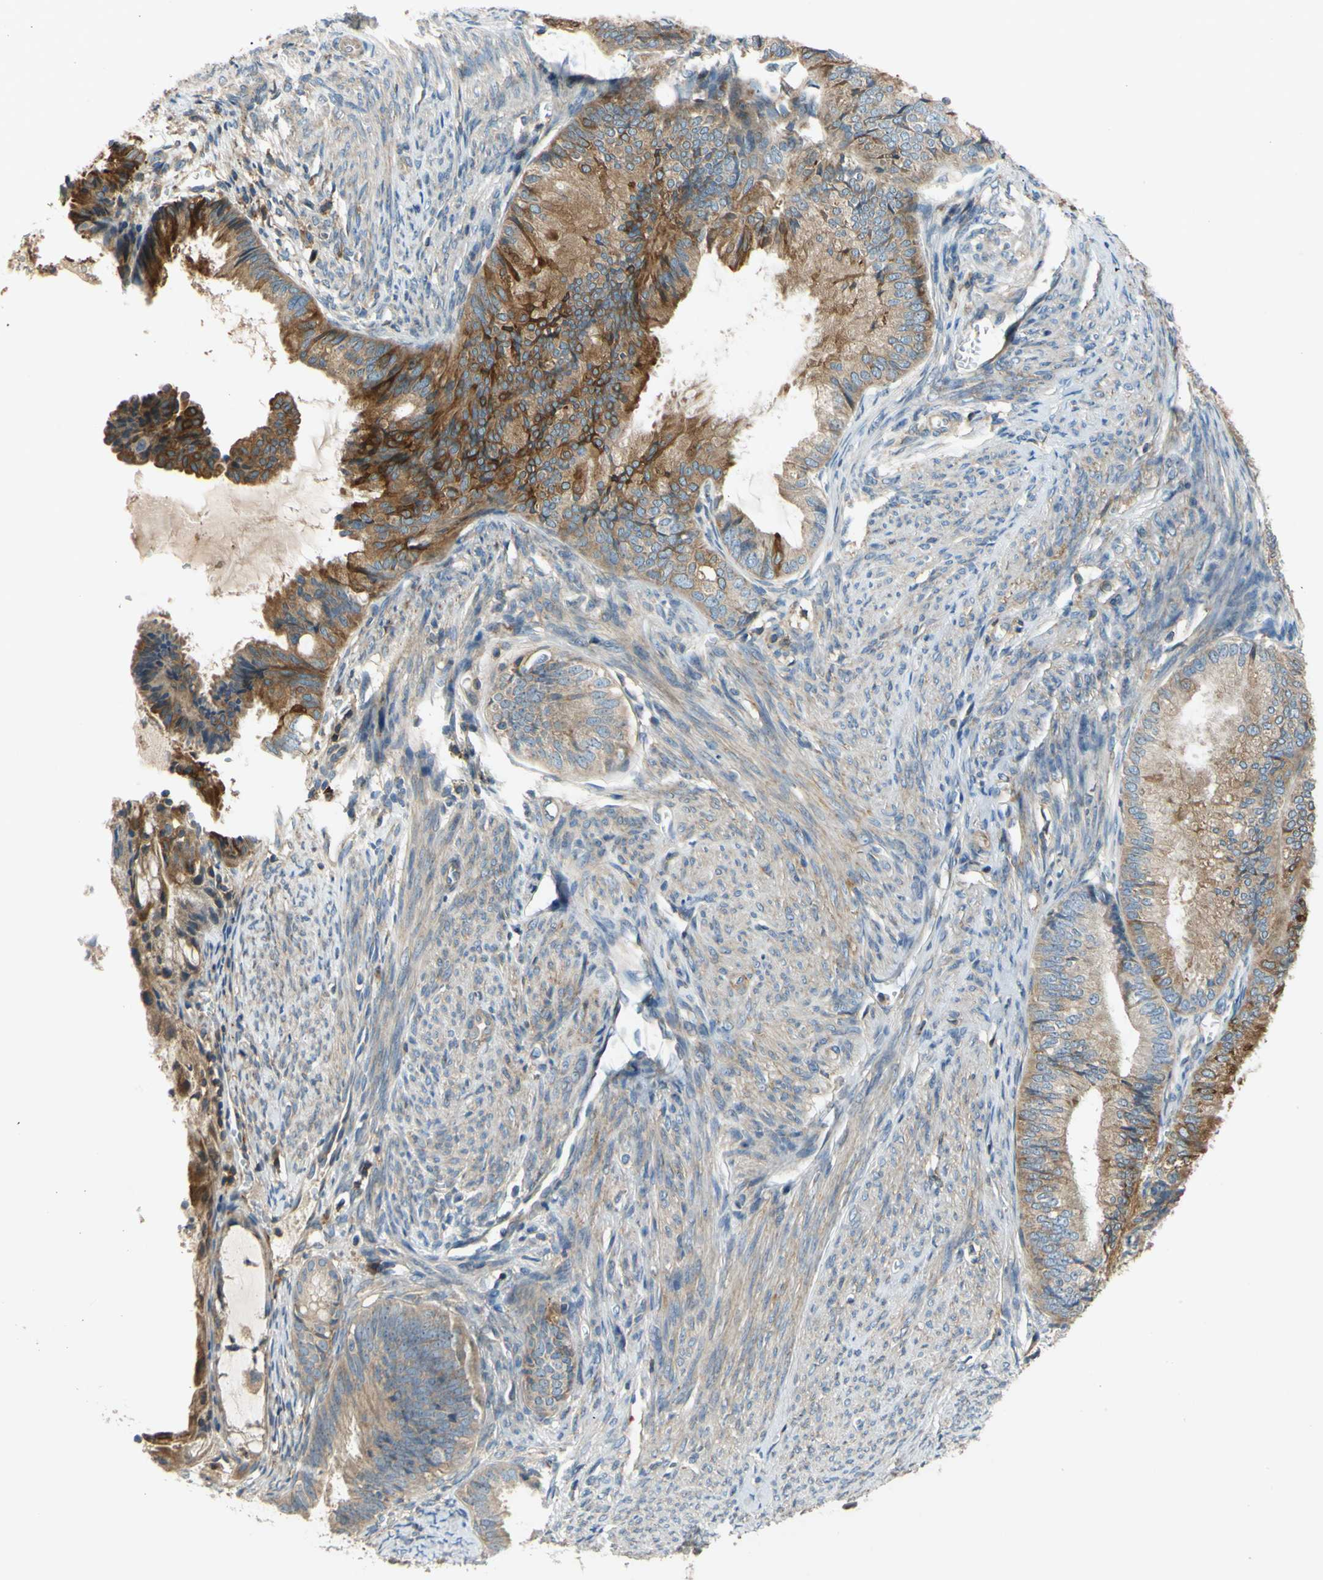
{"staining": {"intensity": "moderate", "quantity": "25%-75%", "location": "cytoplasmic/membranous"}, "tissue": "endometrial cancer", "cell_type": "Tumor cells", "image_type": "cancer", "snomed": [{"axis": "morphology", "description": "Adenocarcinoma, NOS"}, {"axis": "topography", "description": "Endometrium"}], "caption": "Human endometrial cancer (adenocarcinoma) stained with a brown dye reveals moderate cytoplasmic/membranous positive staining in approximately 25%-75% of tumor cells.", "gene": "POR", "patient": {"sex": "female", "age": 86}}